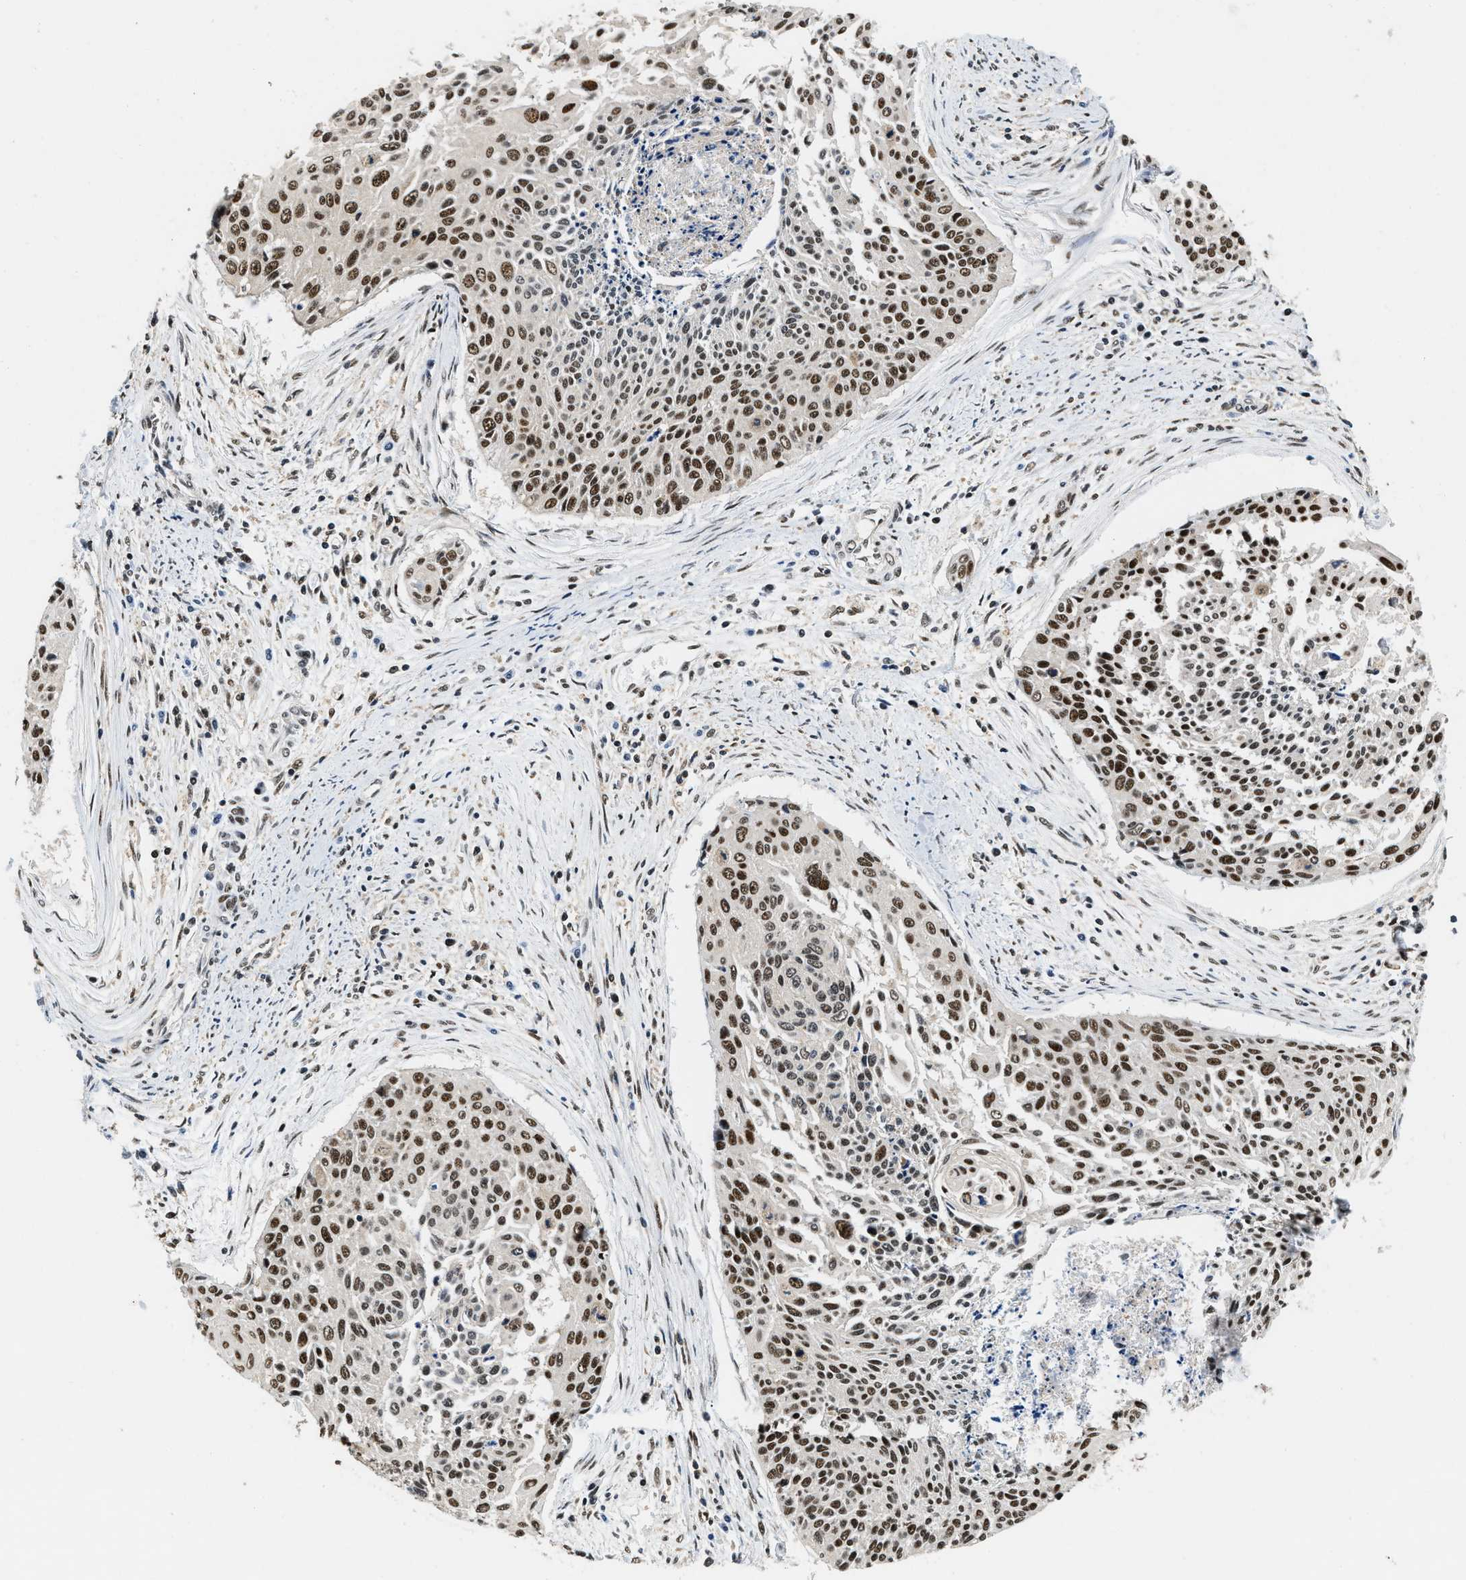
{"staining": {"intensity": "strong", "quantity": ">75%", "location": "nuclear"}, "tissue": "cervical cancer", "cell_type": "Tumor cells", "image_type": "cancer", "snomed": [{"axis": "morphology", "description": "Squamous cell carcinoma, NOS"}, {"axis": "topography", "description": "Cervix"}], "caption": "Strong nuclear protein positivity is appreciated in approximately >75% of tumor cells in squamous cell carcinoma (cervical).", "gene": "ATF7IP", "patient": {"sex": "female", "age": 55}}